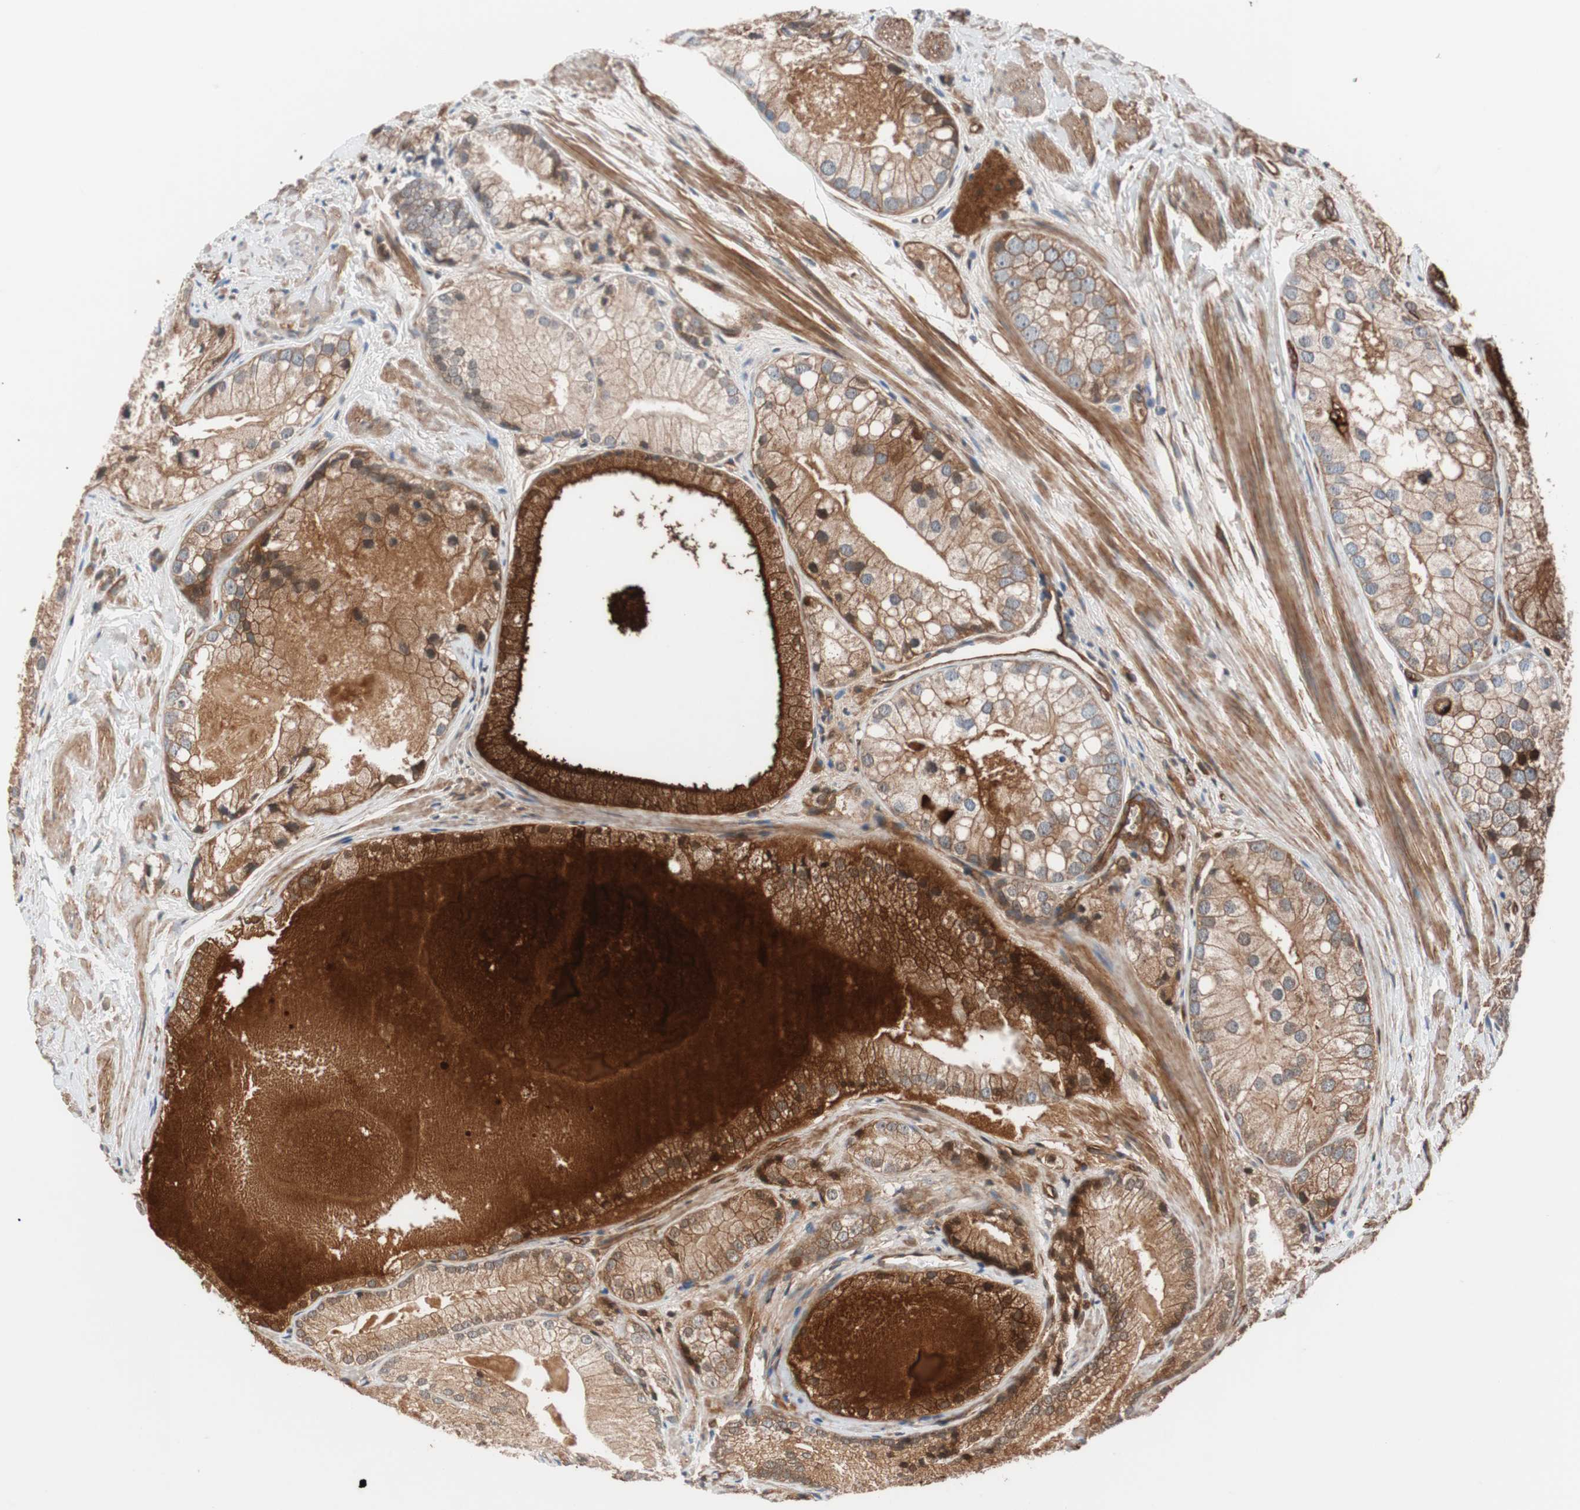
{"staining": {"intensity": "moderate", "quantity": ">75%", "location": "cytoplasmic/membranous"}, "tissue": "prostate cancer", "cell_type": "Tumor cells", "image_type": "cancer", "snomed": [{"axis": "morphology", "description": "Adenocarcinoma, Low grade"}, {"axis": "topography", "description": "Prostate"}], "caption": "Protein staining by IHC demonstrates moderate cytoplasmic/membranous positivity in approximately >75% of tumor cells in adenocarcinoma (low-grade) (prostate). (DAB (3,3'-diaminobenzidine) = brown stain, brightfield microscopy at high magnification).", "gene": "SPINT1", "patient": {"sex": "male", "age": 69}}